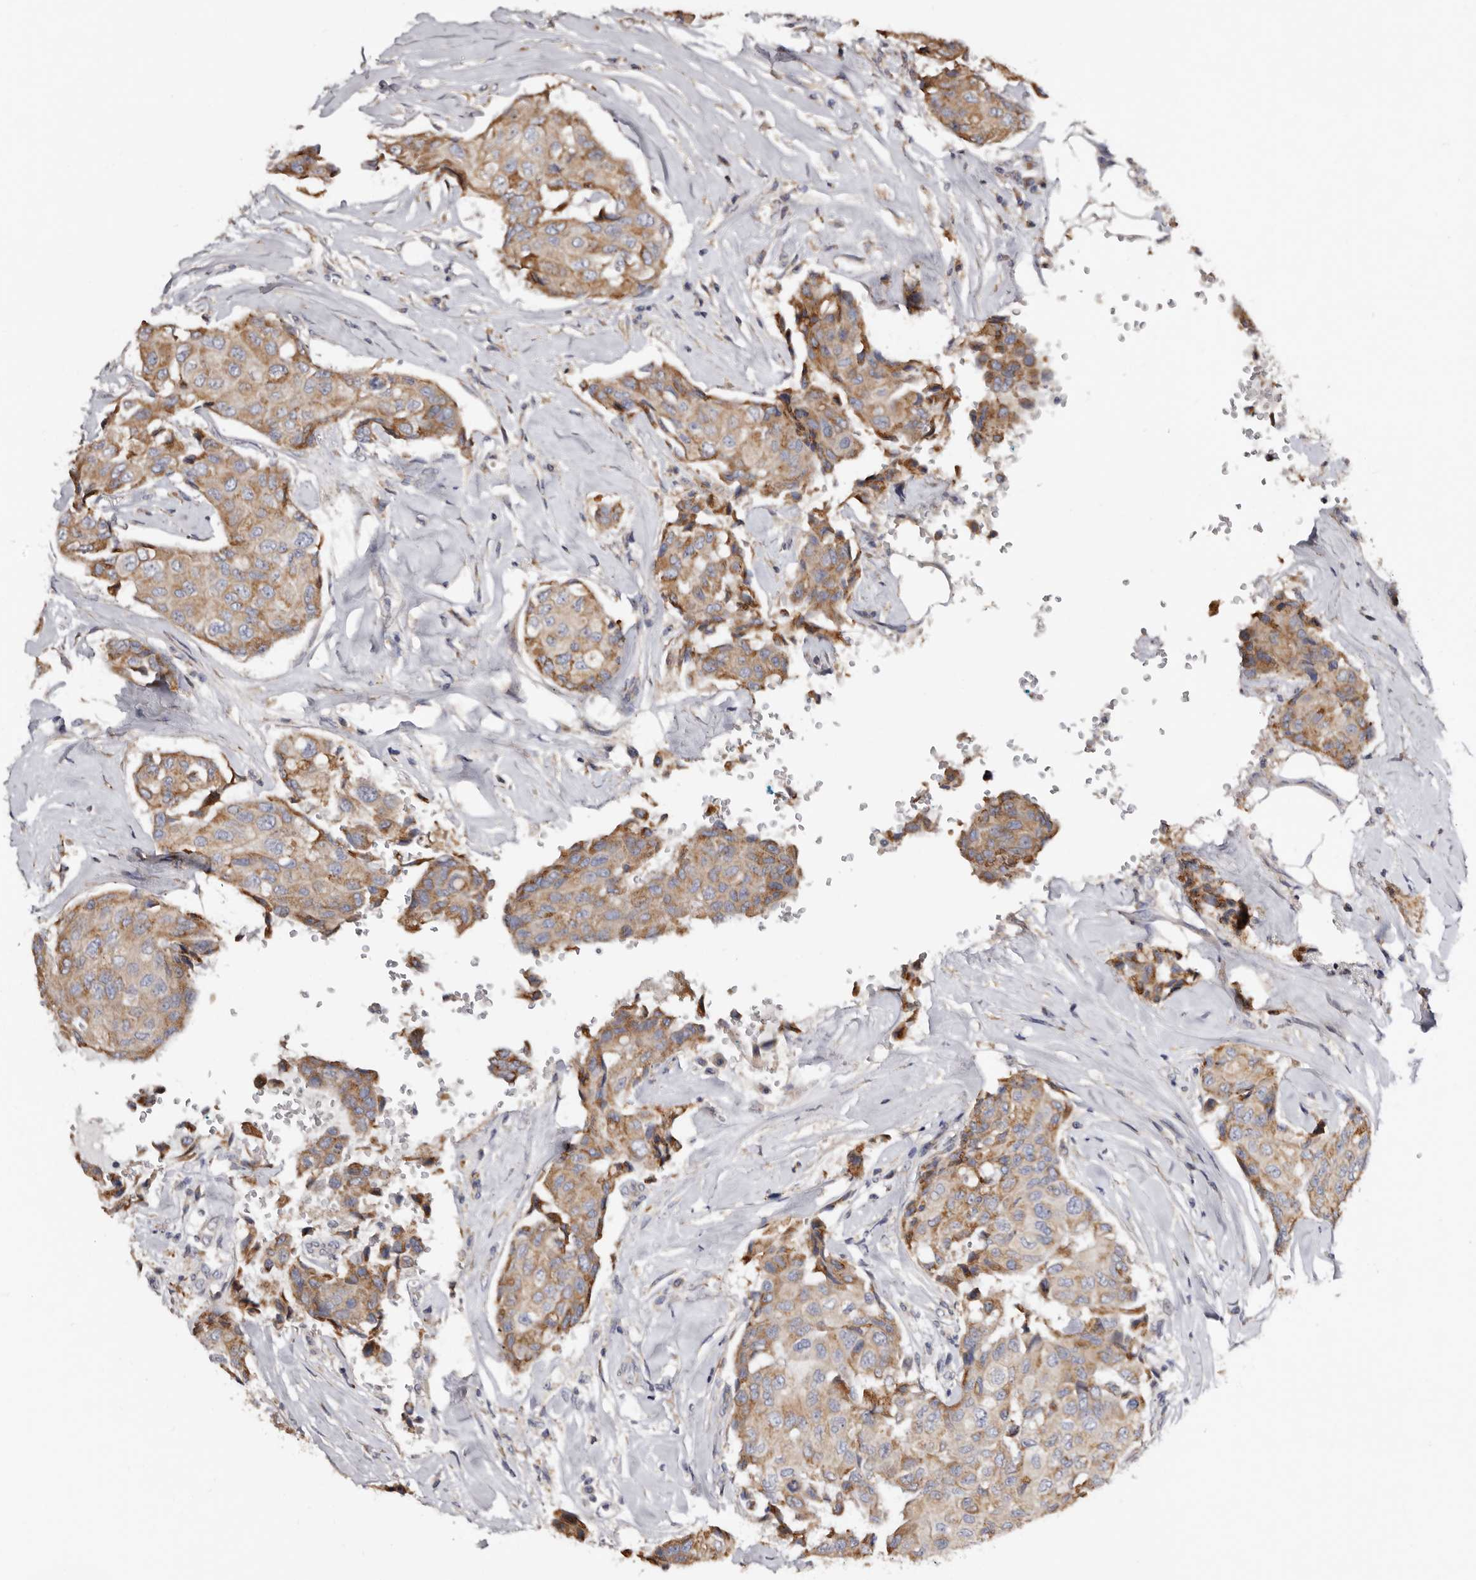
{"staining": {"intensity": "moderate", "quantity": ">75%", "location": "cytoplasmic/membranous"}, "tissue": "breast cancer", "cell_type": "Tumor cells", "image_type": "cancer", "snomed": [{"axis": "morphology", "description": "Duct carcinoma"}, {"axis": "topography", "description": "Breast"}], "caption": "Immunohistochemistry photomicrograph of human breast infiltrating ductal carcinoma stained for a protein (brown), which demonstrates medium levels of moderate cytoplasmic/membranous positivity in about >75% of tumor cells.", "gene": "ASIC5", "patient": {"sex": "female", "age": 80}}